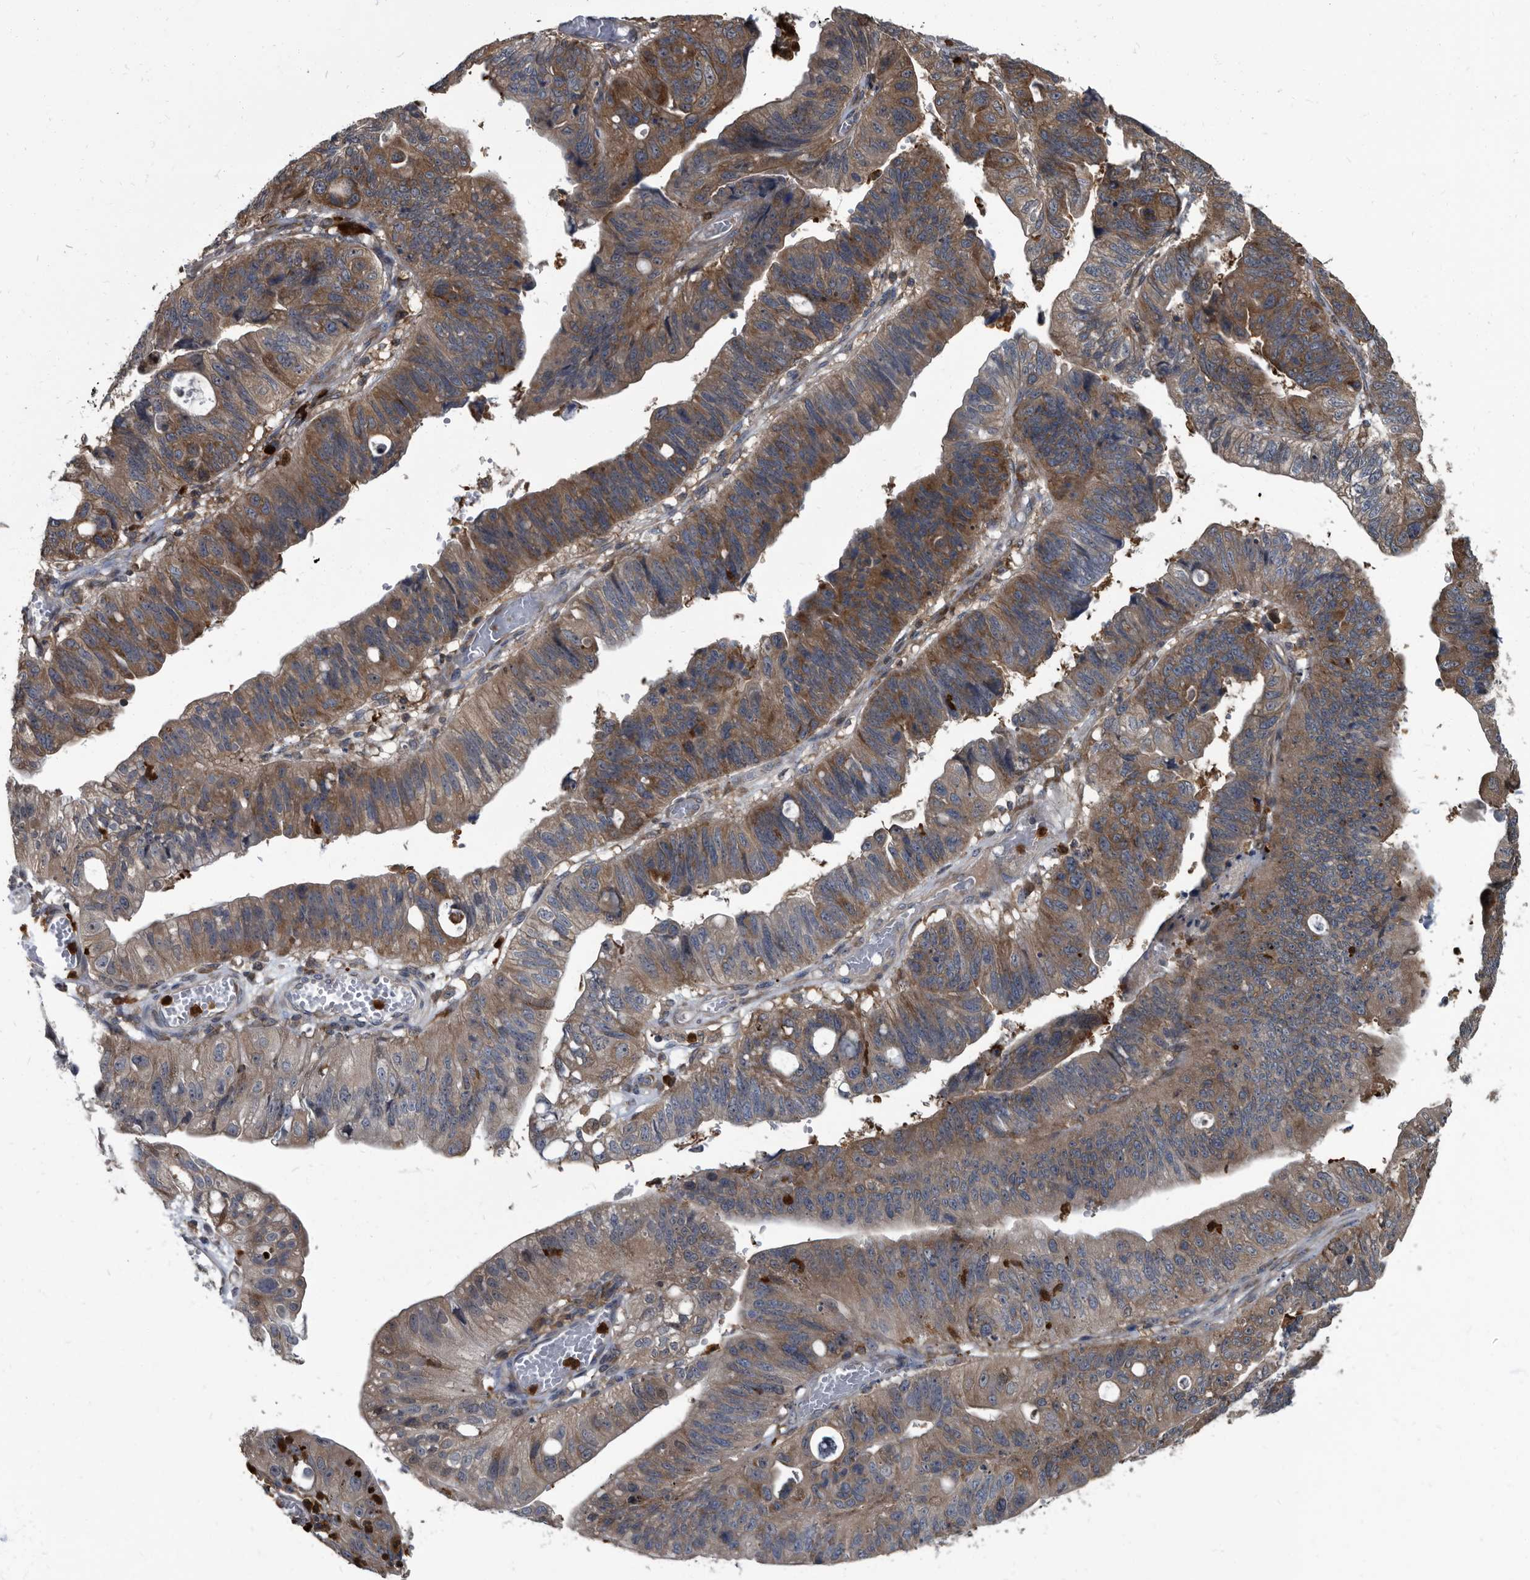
{"staining": {"intensity": "moderate", "quantity": ">75%", "location": "cytoplasmic/membranous"}, "tissue": "stomach cancer", "cell_type": "Tumor cells", "image_type": "cancer", "snomed": [{"axis": "morphology", "description": "Adenocarcinoma, NOS"}, {"axis": "topography", "description": "Stomach"}], "caption": "Stomach adenocarcinoma was stained to show a protein in brown. There is medium levels of moderate cytoplasmic/membranous expression in about >75% of tumor cells. (Brightfield microscopy of DAB IHC at high magnification).", "gene": "CDV3", "patient": {"sex": "male", "age": 59}}